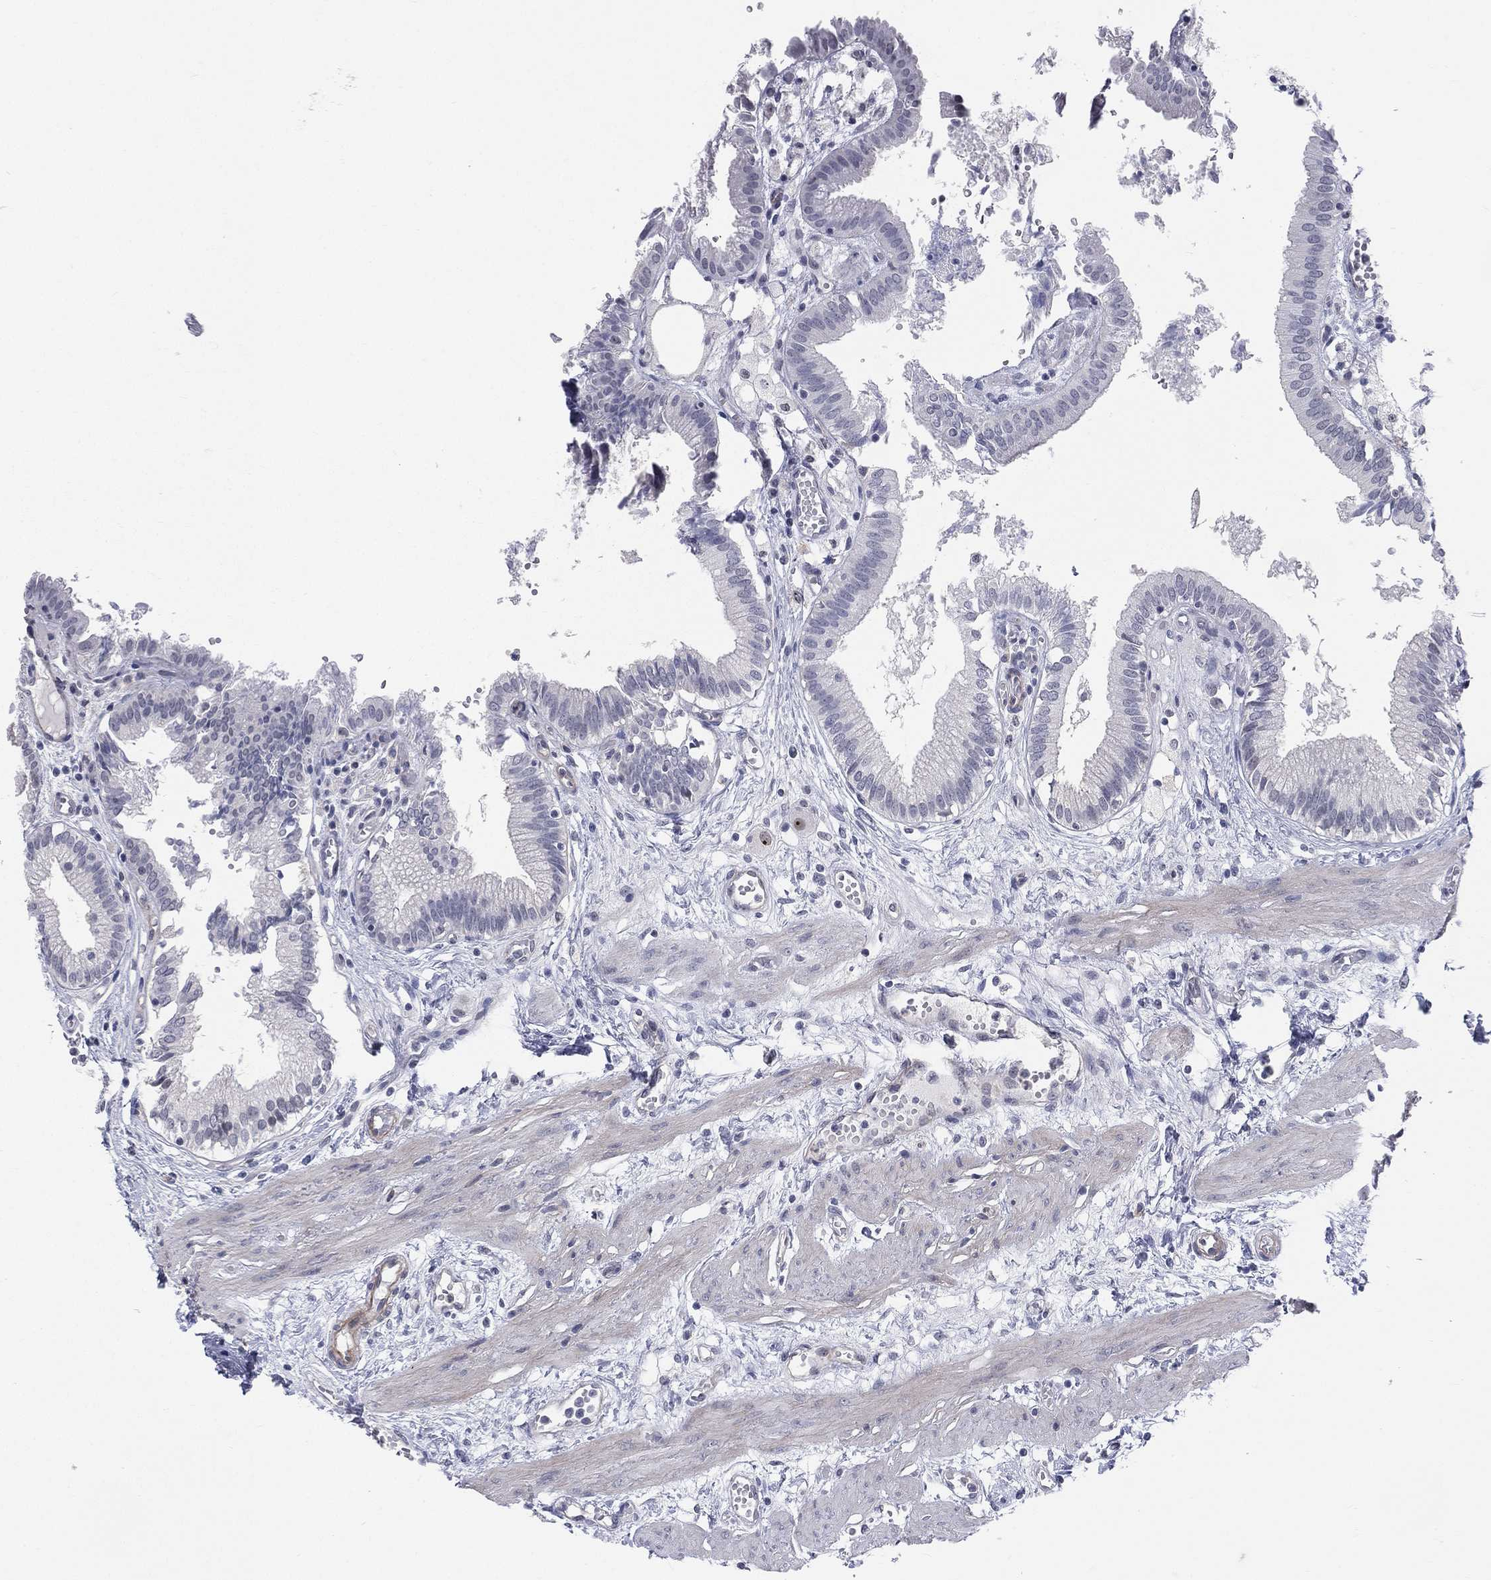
{"staining": {"intensity": "negative", "quantity": "none", "location": "none"}, "tissue": "gallbladder", "cell_type": "Glandular cells", "image_type": "normal", "snomed": [{"axis": "morphology", "description": "Normal tissue, NOS"}, {"axis": "topography", "description": "Gallbladder"}], "caption": "Normal gallbladder was stained to show a protein in brown. There is no significant staining in glandular cells. The staining was performed using DAB (3,3'-diaminobenzidine) to visualize the protein expression in brown, while the nuclei were stained in blue with hematoxylin (Magnification: 20x).", "gene": "CD22", "patient": {"sex": "female", "age": 24}}